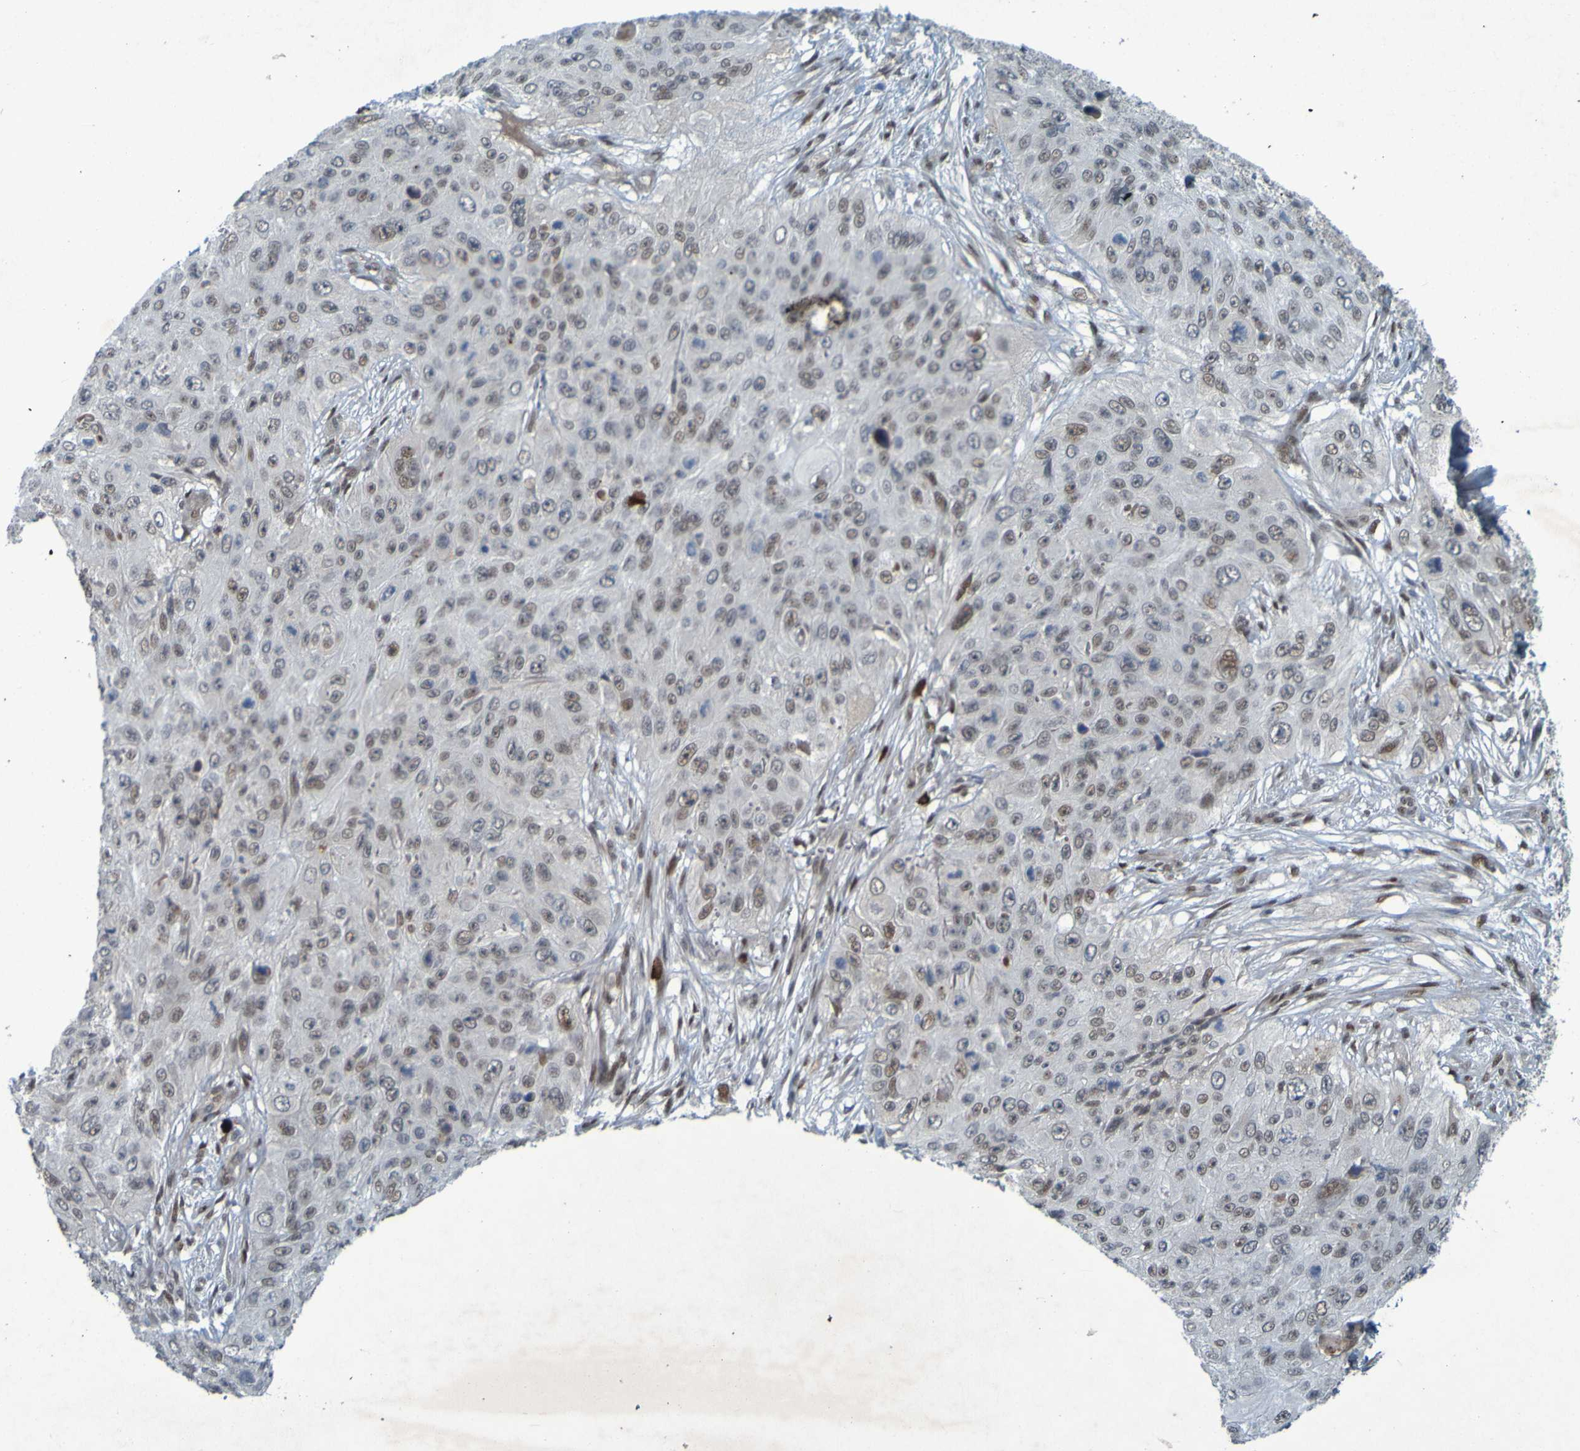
{"staining": {"intensity": "moderate", "quantity": "25%-75%", "location": "nuclear"}, "tissue": "skin cancer", "cell_type": "Tumor cells", "image_type": "cancer", "snomed": [{"axis": "morphology", "description": "Squamous cell carcinoma, NOS"}, {"axis": "topography", "description": "Skin"}], "caption": "IHC staining of skin squamous cell carcinoma, which exhibits medium levels of moderate nuclear expression in approximately 25%-75% of tumor cells indicating moderate nuclear protein positivity. The staining was performed using DAB (brown) for protein detection and nuclei were counterstained in hematoxylin (blue).", "gene": "MCPH1", "patient": {"sex": "female", "age": 80}}